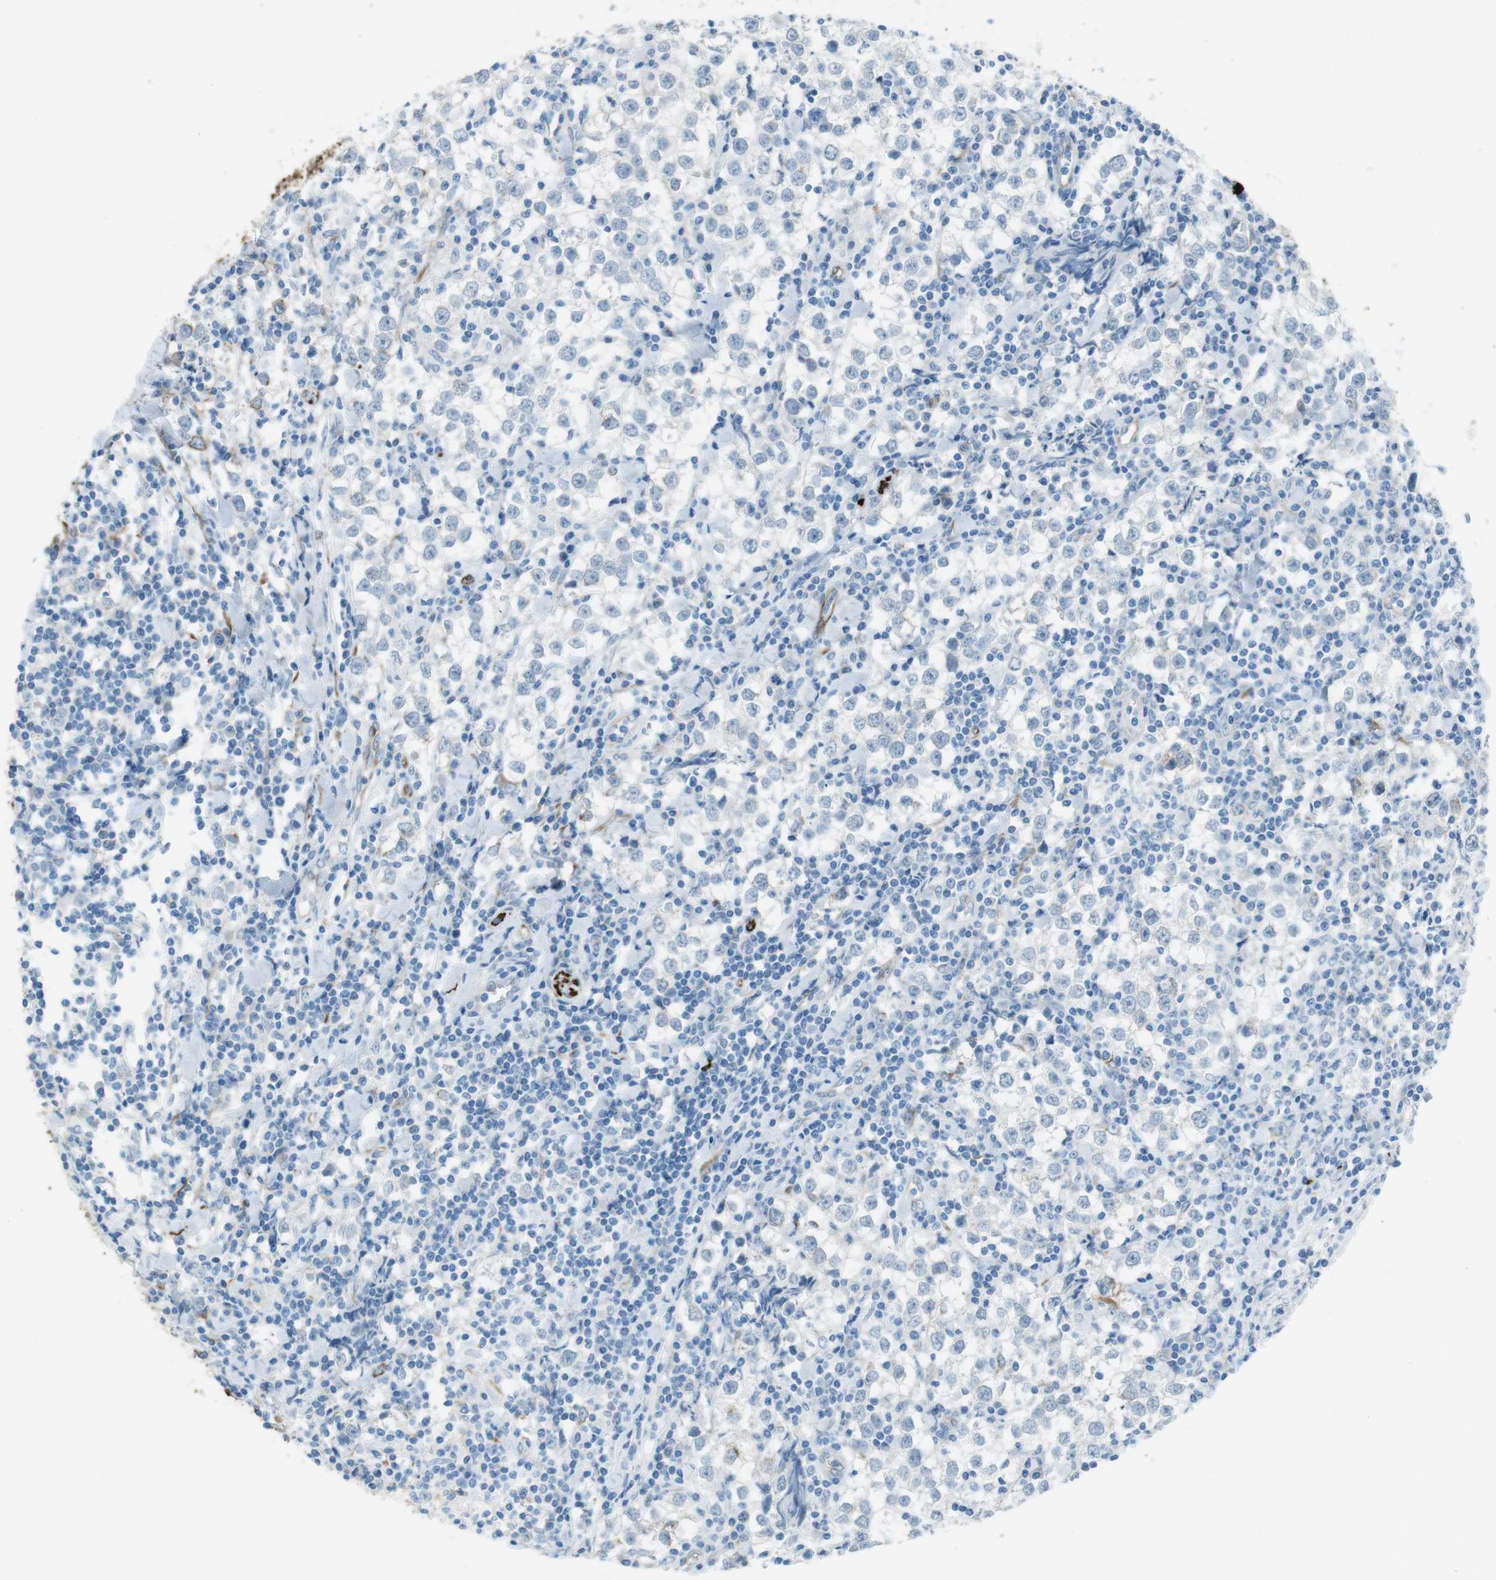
{"staining": {"intensity": "negative", "quantity": "none", "location": "none"}, "tissue": "testis cancer", "cell_type": "Tumor cells", "image_type": "cancer", "snomed": [{"axis": "morphology", "description": "Seminoma, NOS"}, {"axis": "morphology", "description": "Carcinoma, Embryonal, NOS"}, {"axis": "topography", "description": "Testis"}], "caption": "The photomicrograph exhibits no staining of tumor cells in embryonal carcinoma (testis). (Brightfield microscopy of DAB IHC at high magnification).", "gene": "TUBB2A", "patient": {"sex": "male", "age": 36}}